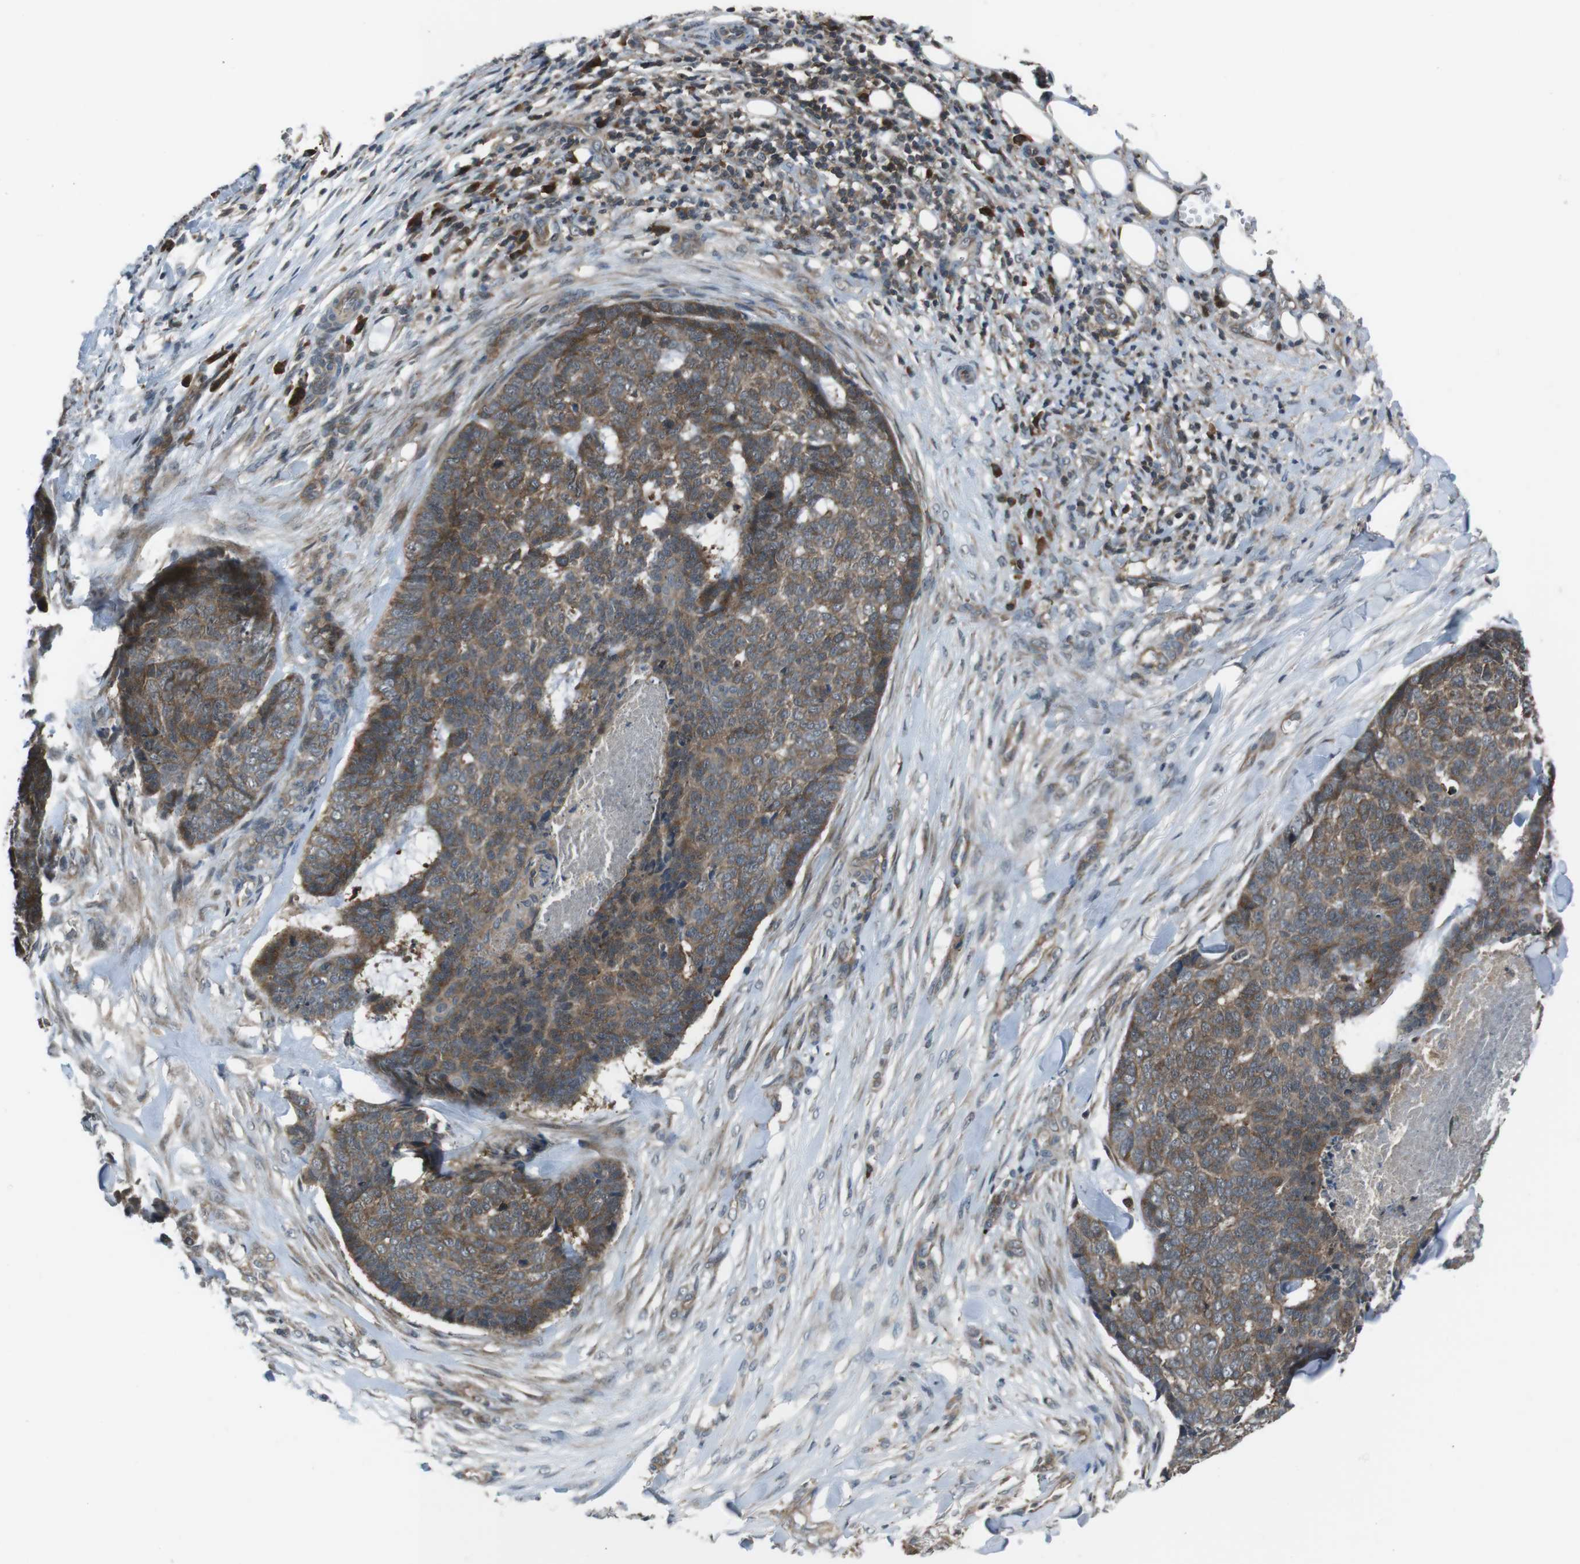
{"staining": {"intensity": "moderate", "quantity": ">75%", "location": "cytoplasmic/membranous"}, "tissue": "skin cancer", "cell_type": "Tumor cells", "image_type": "cancer", "snomed": [{"axis": "morphology", "description": "Basal cell carcinoma"}, {"axis": "topography", "description": "Skin"}], "caption": "Tumor cells demonstrate medium levels of moderate cytoplasmic/membranous expression in approximately >75% of cells in human skin basal cell carcinoma.", "gene": "SLC22A23", "patient": {"sex": "male", "age": 84}}